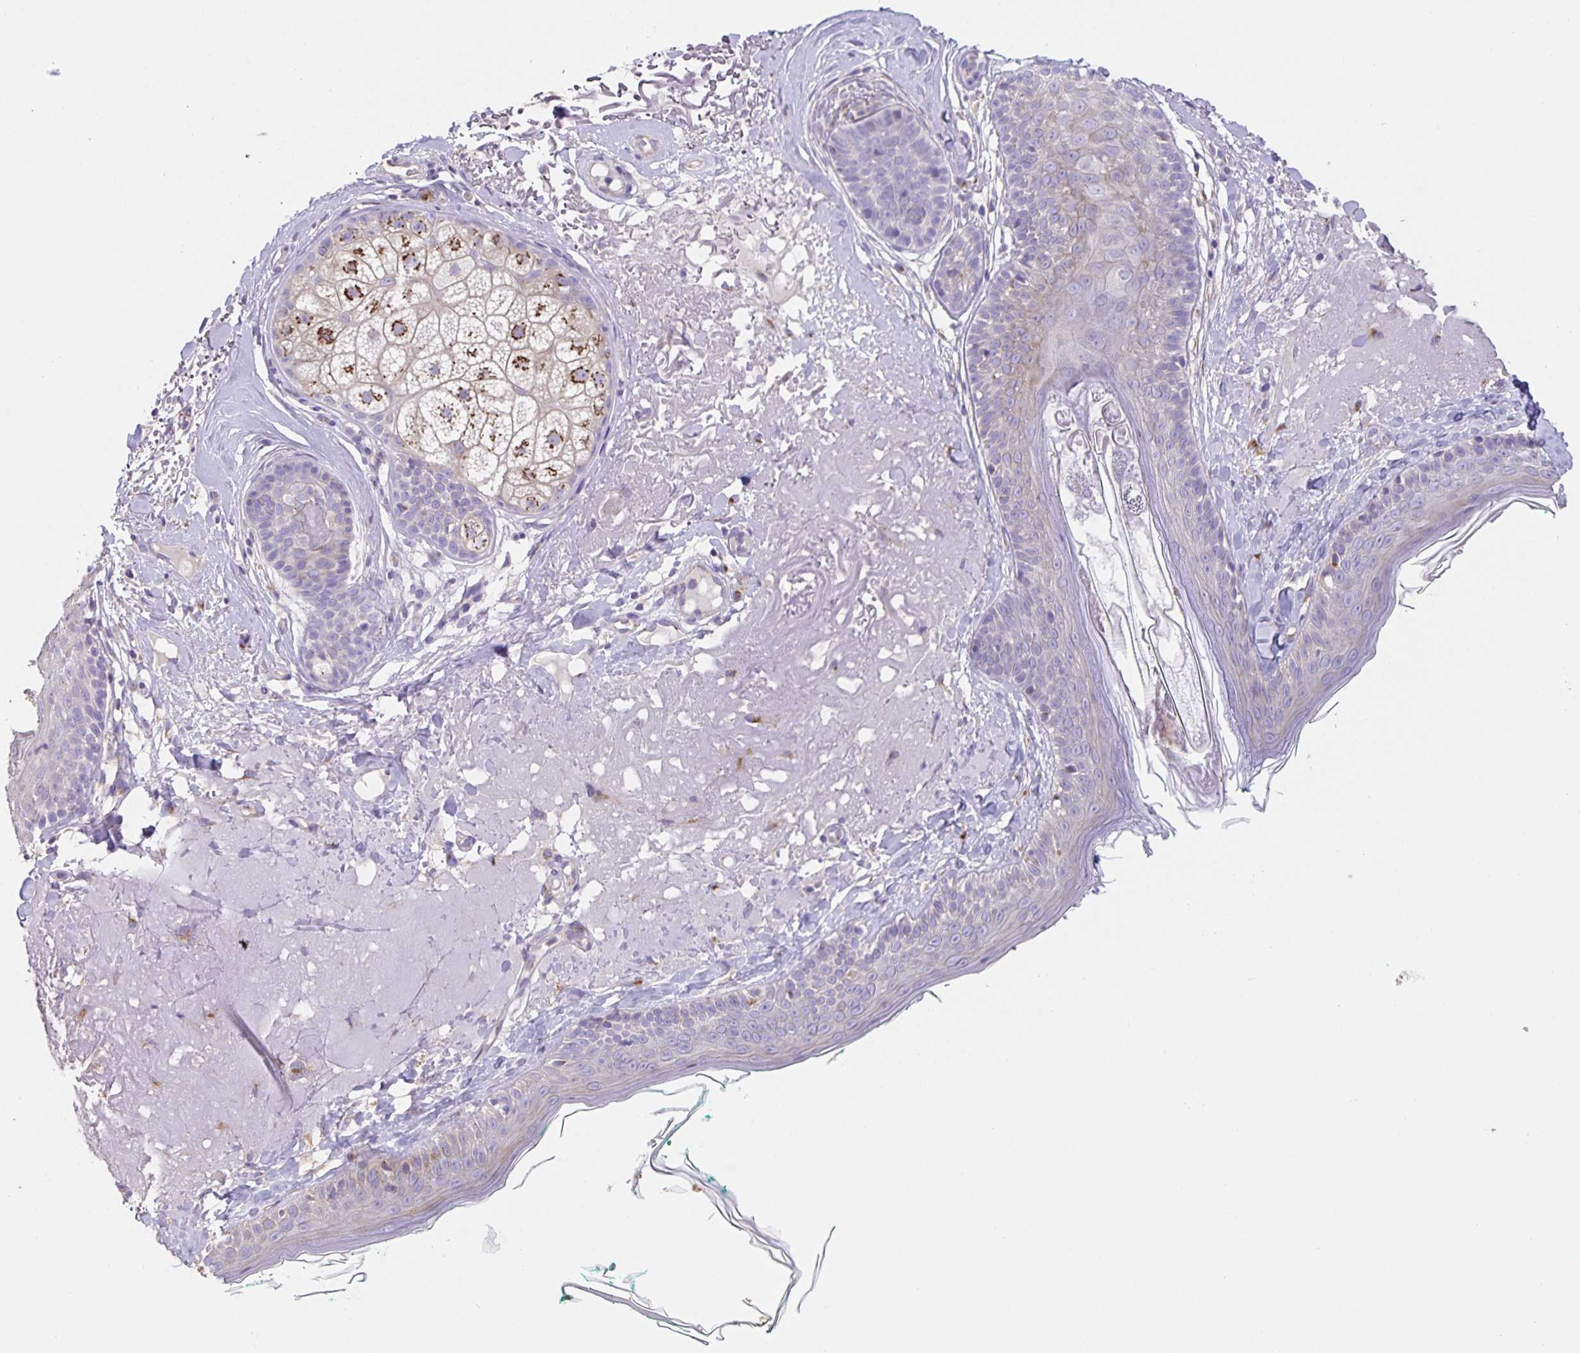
{"staining": {"intensity": "negative", "quantity": "none", "location": "none"}, "tissue": "skin", "cell_type": "Fibroblasts", "image_type": "normal", "snomed": [{"axis": "morphology", "description": "Normal tissue, NOS"}, {"axis": "topography", "description": "Skin"}], "caption": "Immunohistochemical staining of benign skin demonstrates no significant staining in fibroblasts.", "gene": "PRR36", "patient": {"sex": "male", "age": 73}}